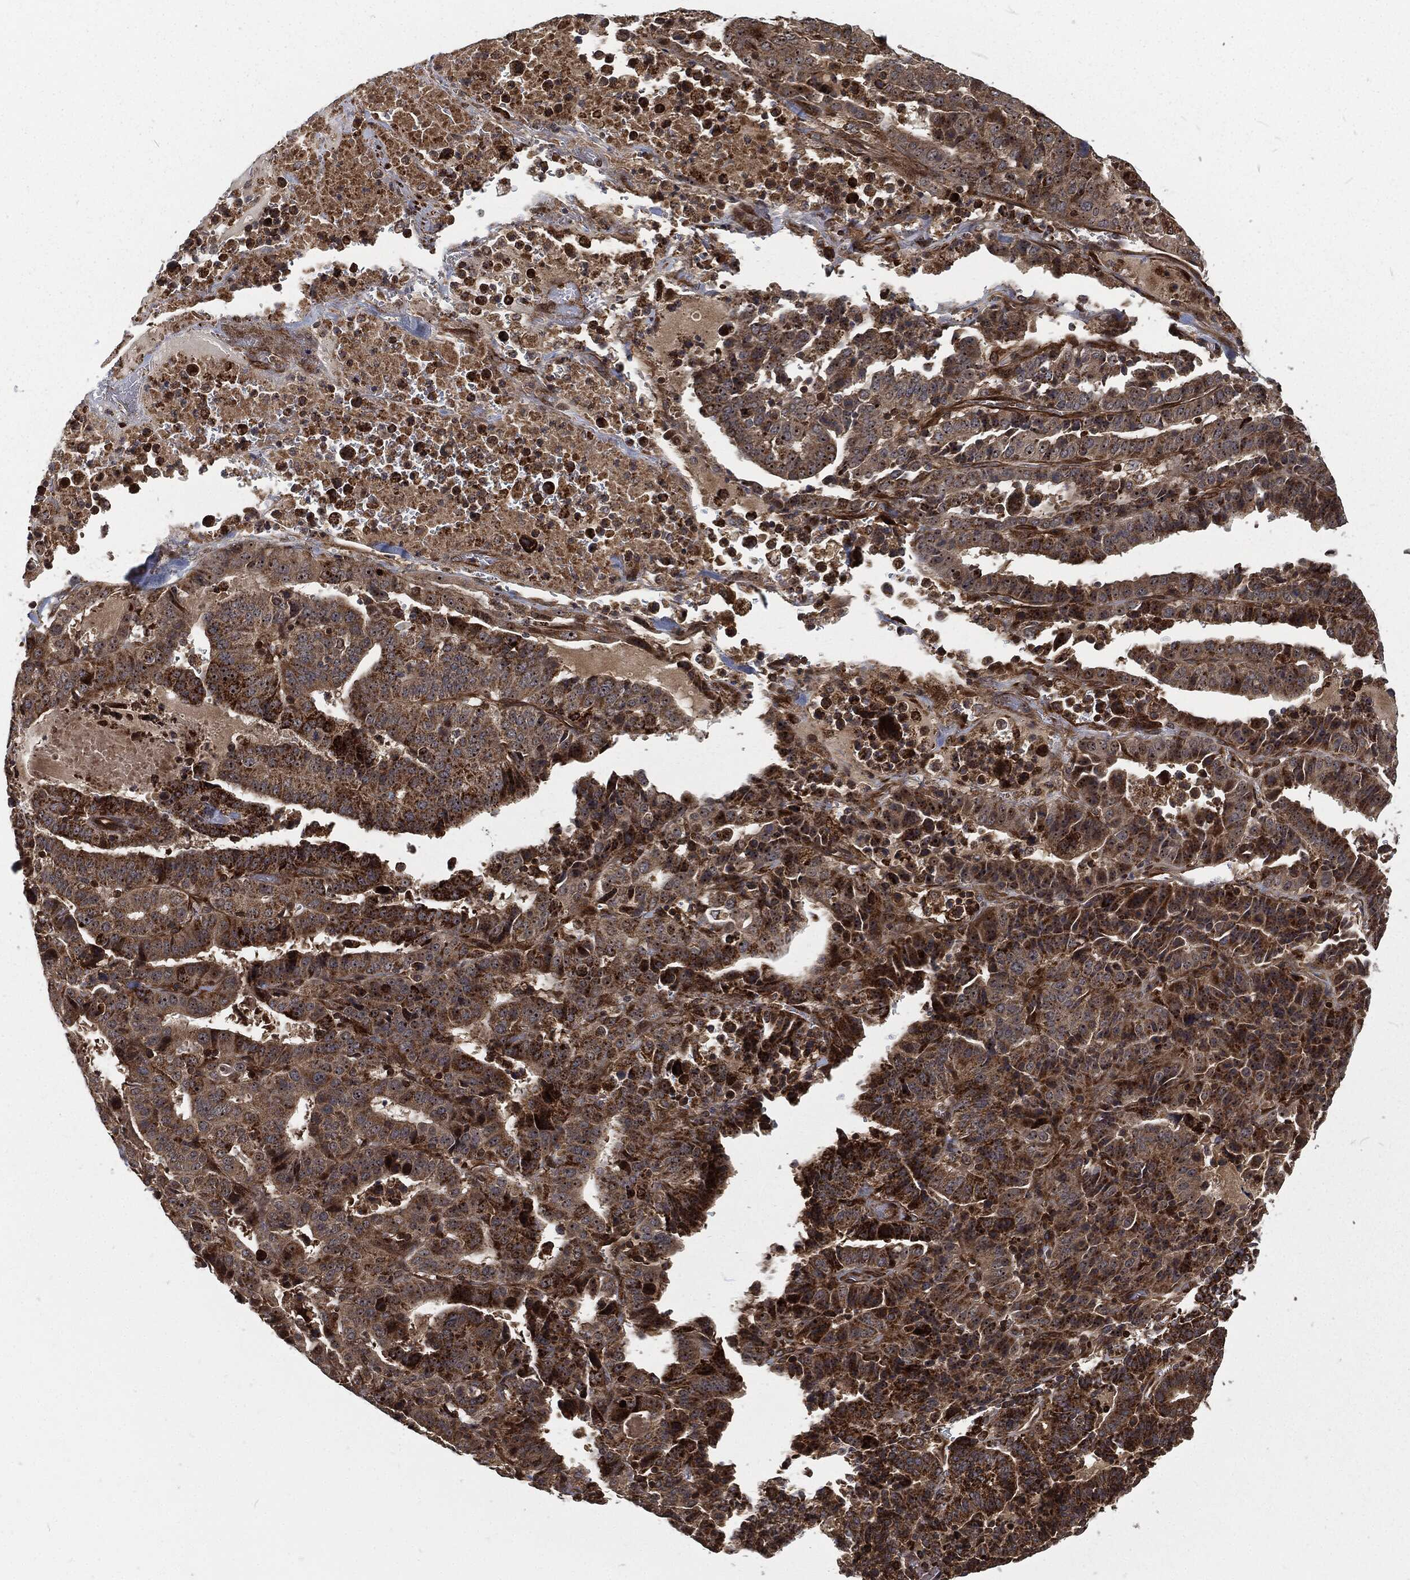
{"staining": {"intensity": "strong", "quantity": ">75%", "location": "cytoplasmic/membranous"}, "tissue": "stomach cancer", "cell_type": "Tumor cells", "image_type": "cancer", "snomed": [{"axis": "morphology", "description": "Adenocarcinoma, NOS"}, {"axis": "topography", "description": "Stomach"}], "caption": "Tumor cells display high levels of strong cytoplasmic/membranous positivity in approximately >75% of cells in human adenocarcinoma (stomach). (DAB IHC, brown staining for protein, blue staining for nuclei).", "gene": "RFTN1", "patient": {"sex": "male", "age": 48}}